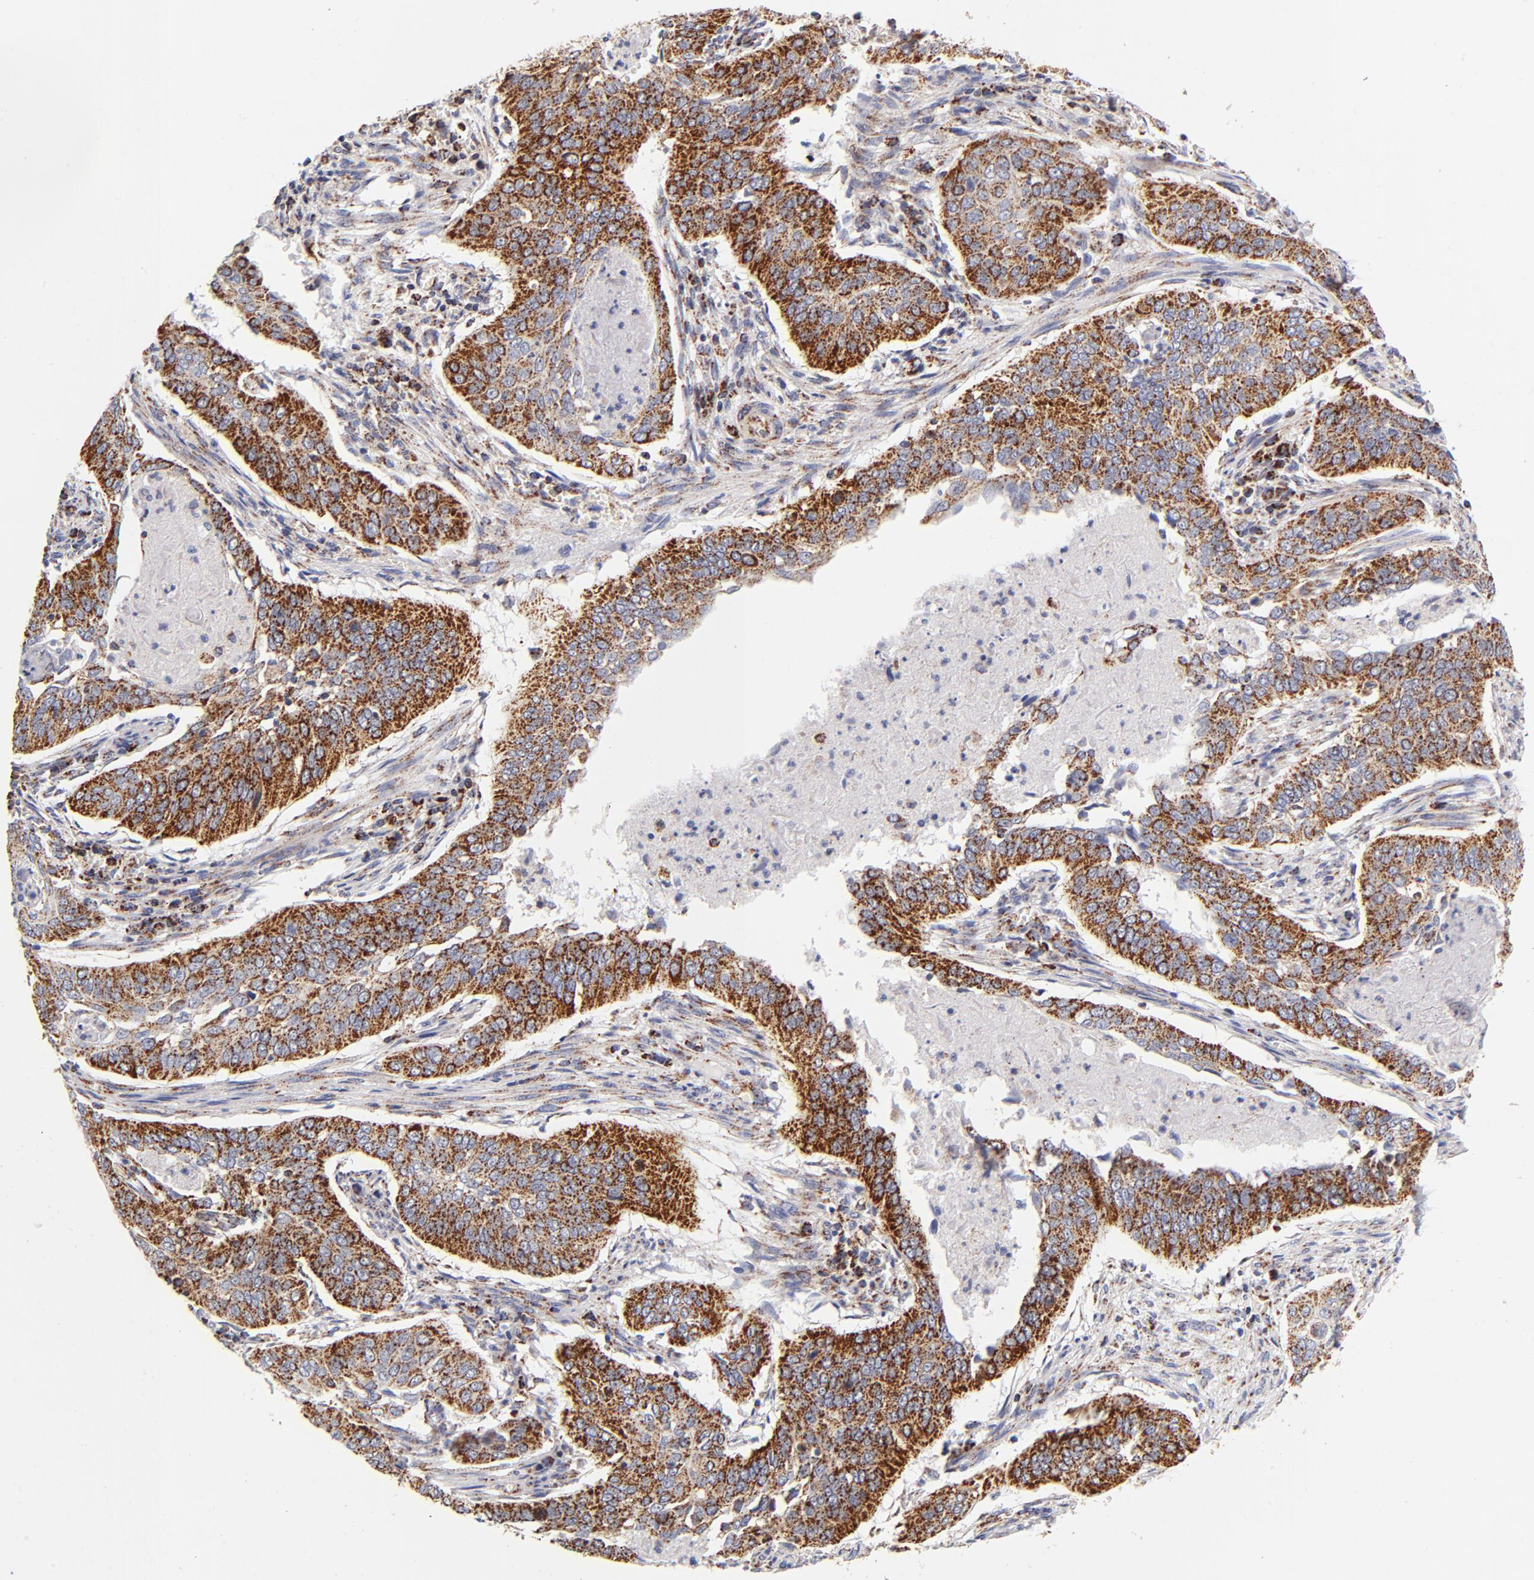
{"staining": {"intensity": "strong", "quantity": ">75%", "location": "cytoplasmic/membranous"}, "tissue": "cervical cancer", "cell_type": "Tumor cells", "image_type": "cancer", "snomed": [{"axis": "morphology", "description": "Squamous cell carcinoma, NOS"}, {"axis": "topography", "description": "Cervix"}], "caption": "Squamous cell carcinoma (cervical) tissue shows strong cytoplasmic/membranous staining in approximately >75% of tumor cells, visualized by immunohistochemistry. The staining is performed using DAB brown chromogen to label protein expression. The nuclei are counter-stained blue using hematoxylin.", "gene": "ECHS1", "patient": {"sex": "female", "age": 39}}